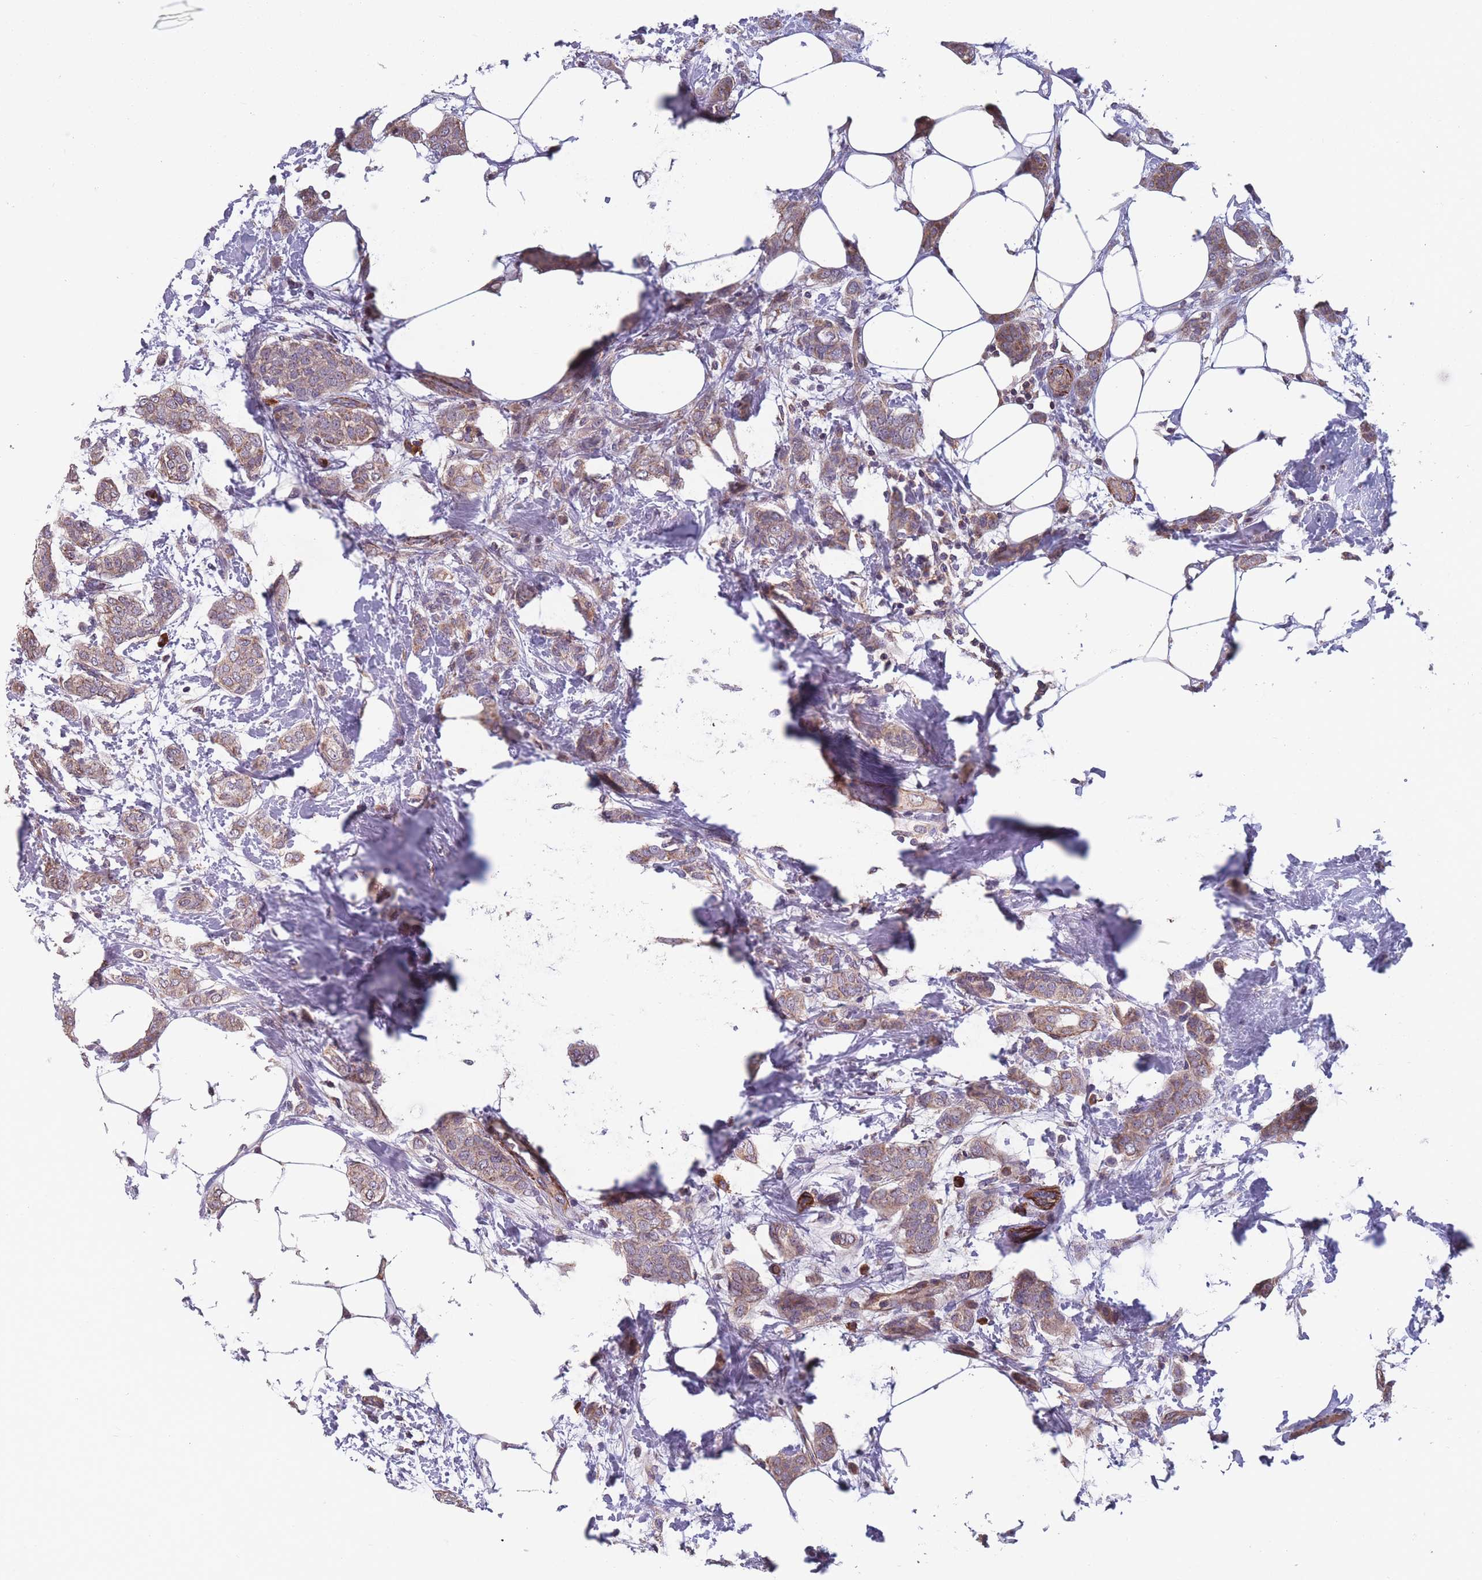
{"staining": {"intensity": "moderate", "quantity": "<25%", "location": "cytoplasmic/membranous"}, "tissue": "breast cancer", "cell_type": "Tumor cells", "image_type": "cancer", "snomed": [{"axis": "morphology", "description": "Duct carcinoma"}, {"axis": "topography", "description": "Breast"}], "caption": "Intraductal carcinoma (breast) stained for a protein (brown) displays moderate cytoplasmic/membranous positive staining in about <25% of tumor cells.", "gene": "TOMM40L", "patient": {"sex": "female", "age": 72}}